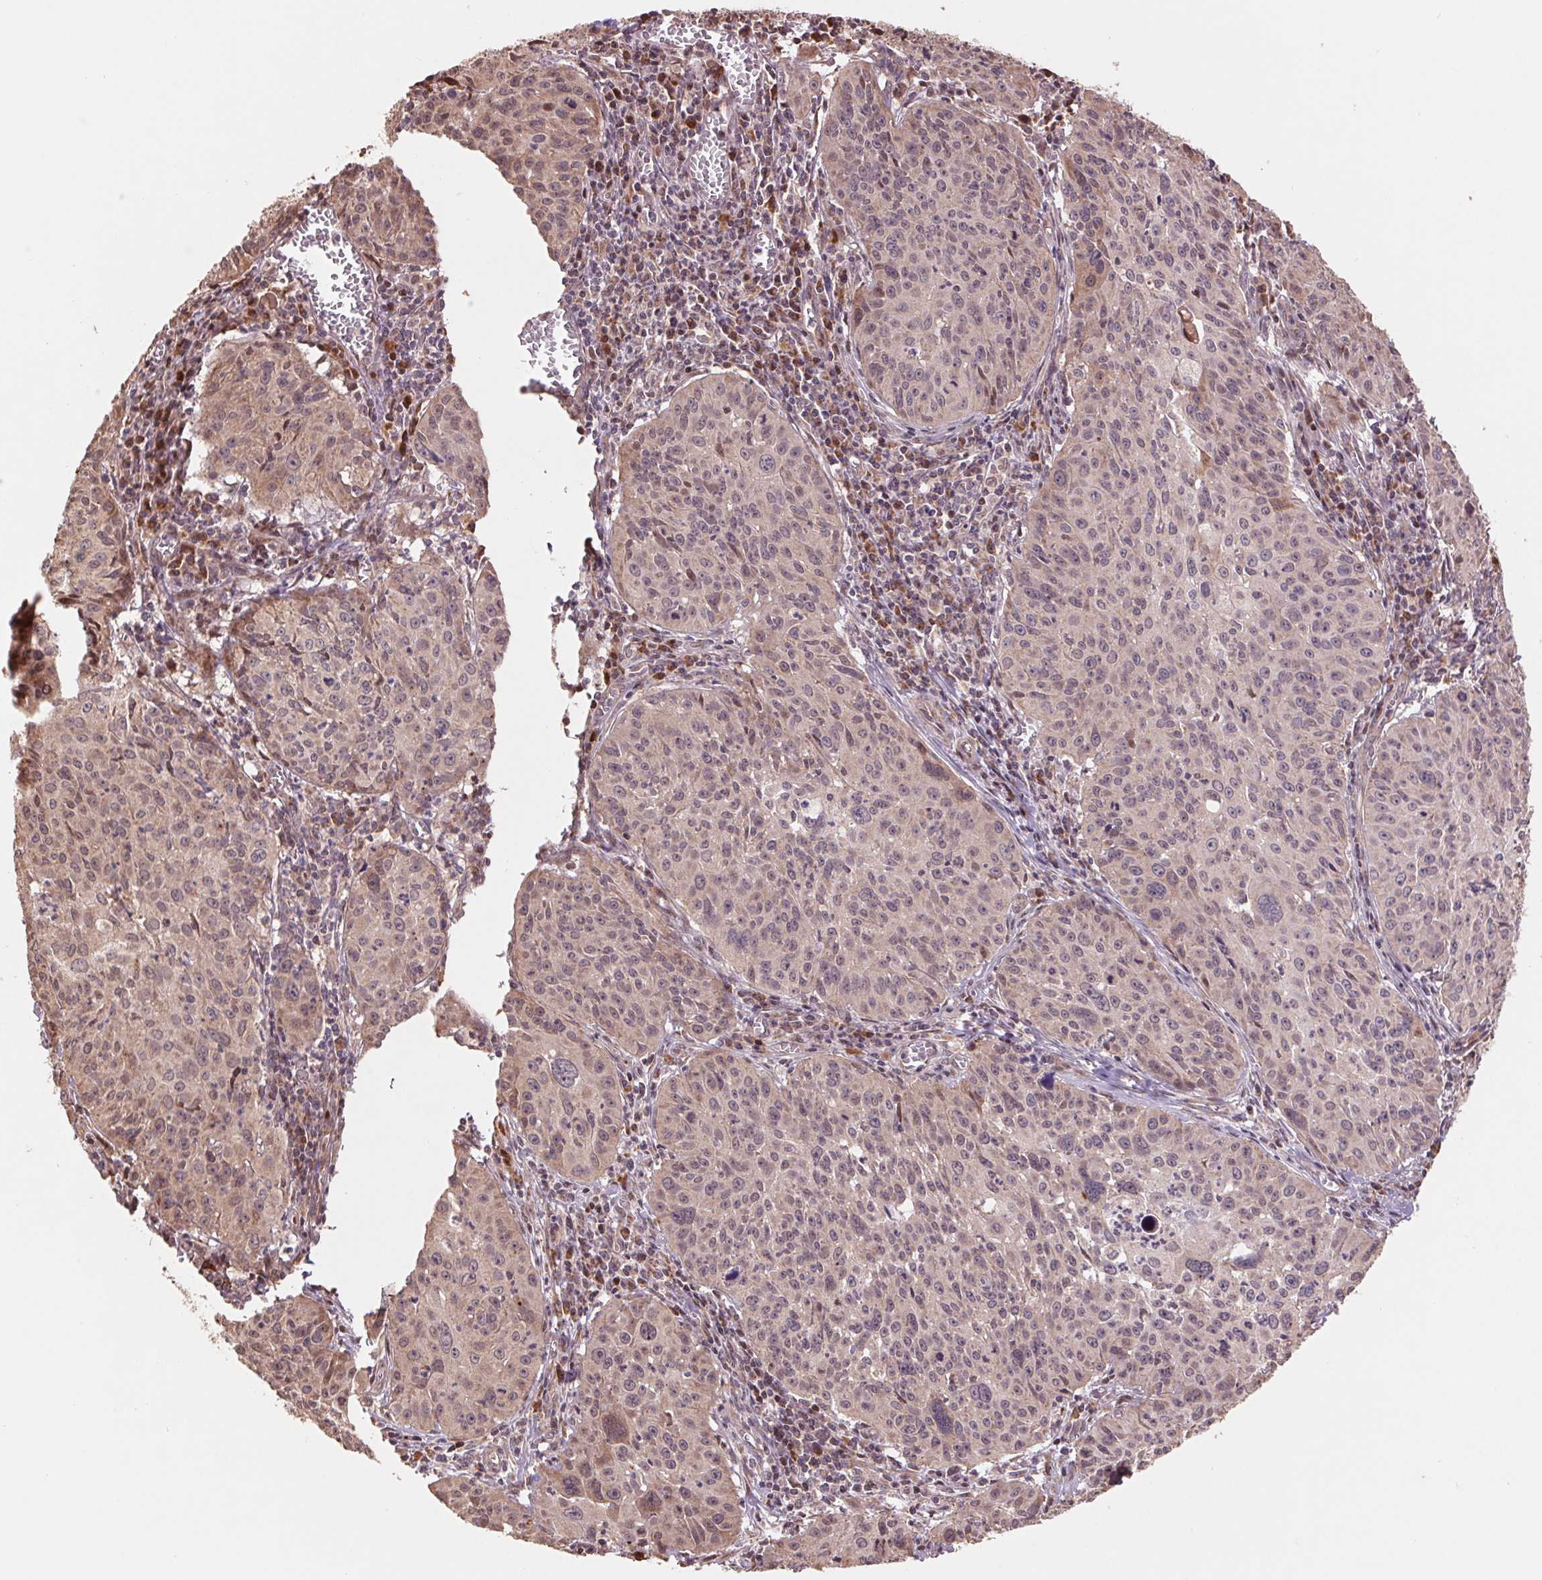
{"staining": {"intensity": "weak", "quantity": "25%-75%", "location": "cytoplasmic/membranous,nuclear"}, "tissue": "cervical cancer", "cell_type": "Tumor cells", "image_type": "cancer", "snomed": [{"axis": "morphology", "description": "Squamous cell carcinoma, NOS"}, {"axis": "topography", "description": "Cervix"}], "caption": "Immunohistochemical staining of squamous cell carcinoma (cervical) reveals low levels of weak cytoplasmic/membranous and nuclear protein staining in approximately 25%-75% of tumor cells.", "gene": "PDHA1", "patient": {"sex": "female", "age": 31}}